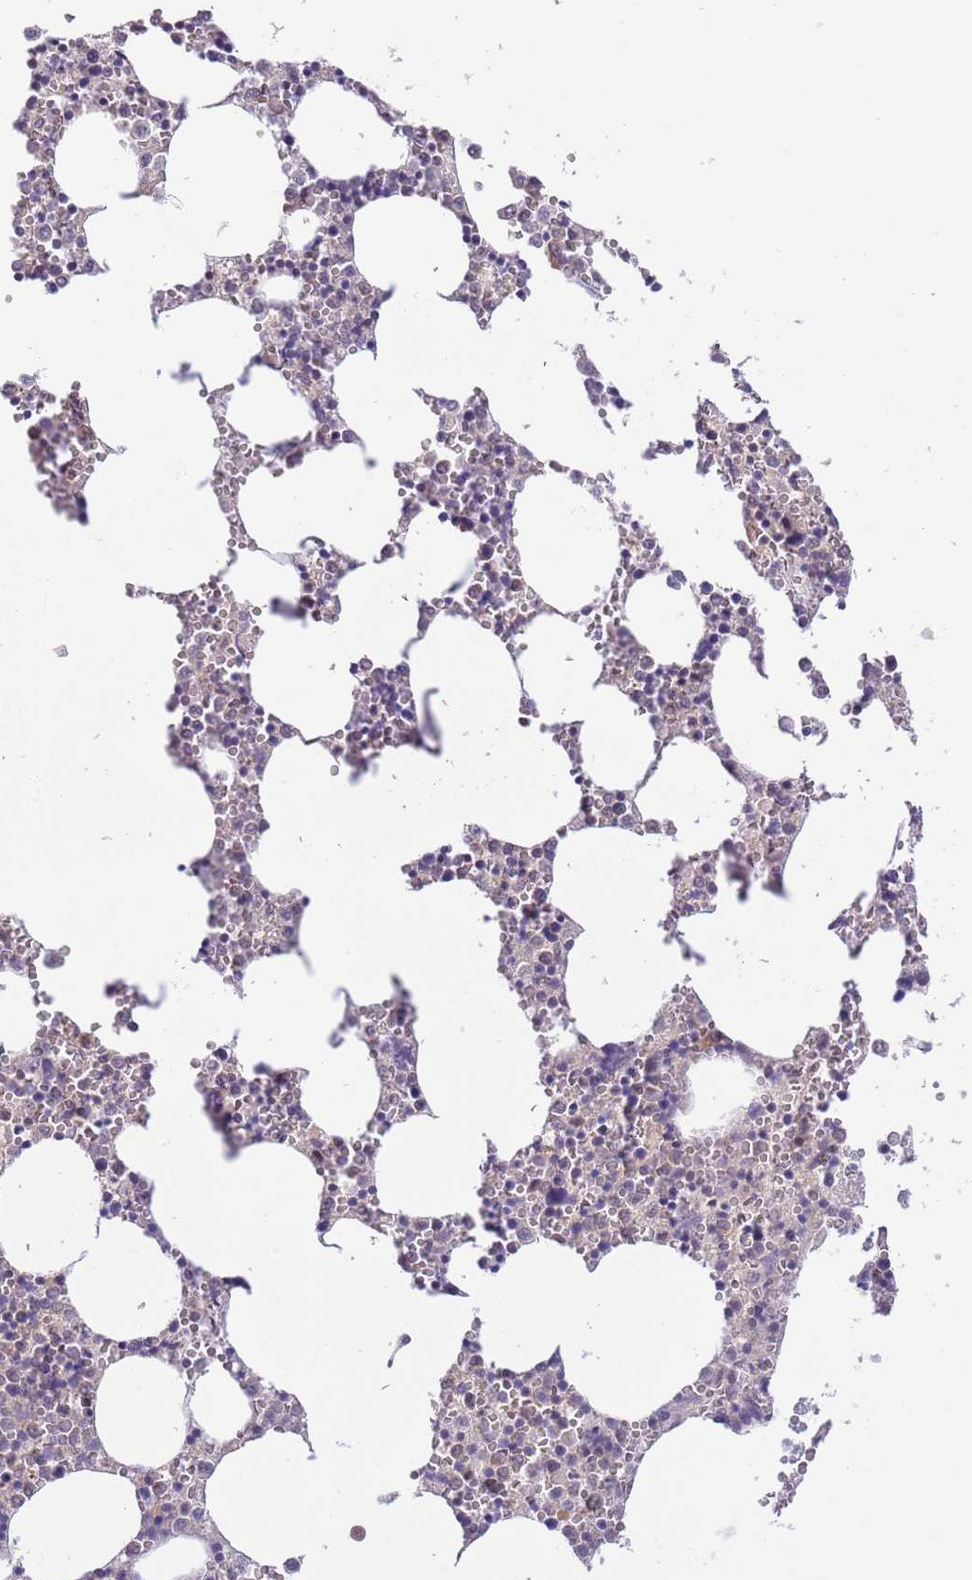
{"staining": {"intensity": "strong", "quantity": "<25%", "location": "cytoplasmic/membranous"}, "tissue": "bone marrow", "cell_type": "Hematopoietic cells", "image_type": "normal", "snomed": [{"axis": "morphology", "description": "Normal tissue, NOS"}, {"axis": "topography", "description": "Bone marrow"}], "caption": "This is an image of immunohistochemistry (IHC) staining of unremarkable bone marrow, which shows strong positivity in the cytoplasmic/membranous of hematopoietic cells.", "gene": "PRR16", "patient": {"sex": "female", "age": 64}}